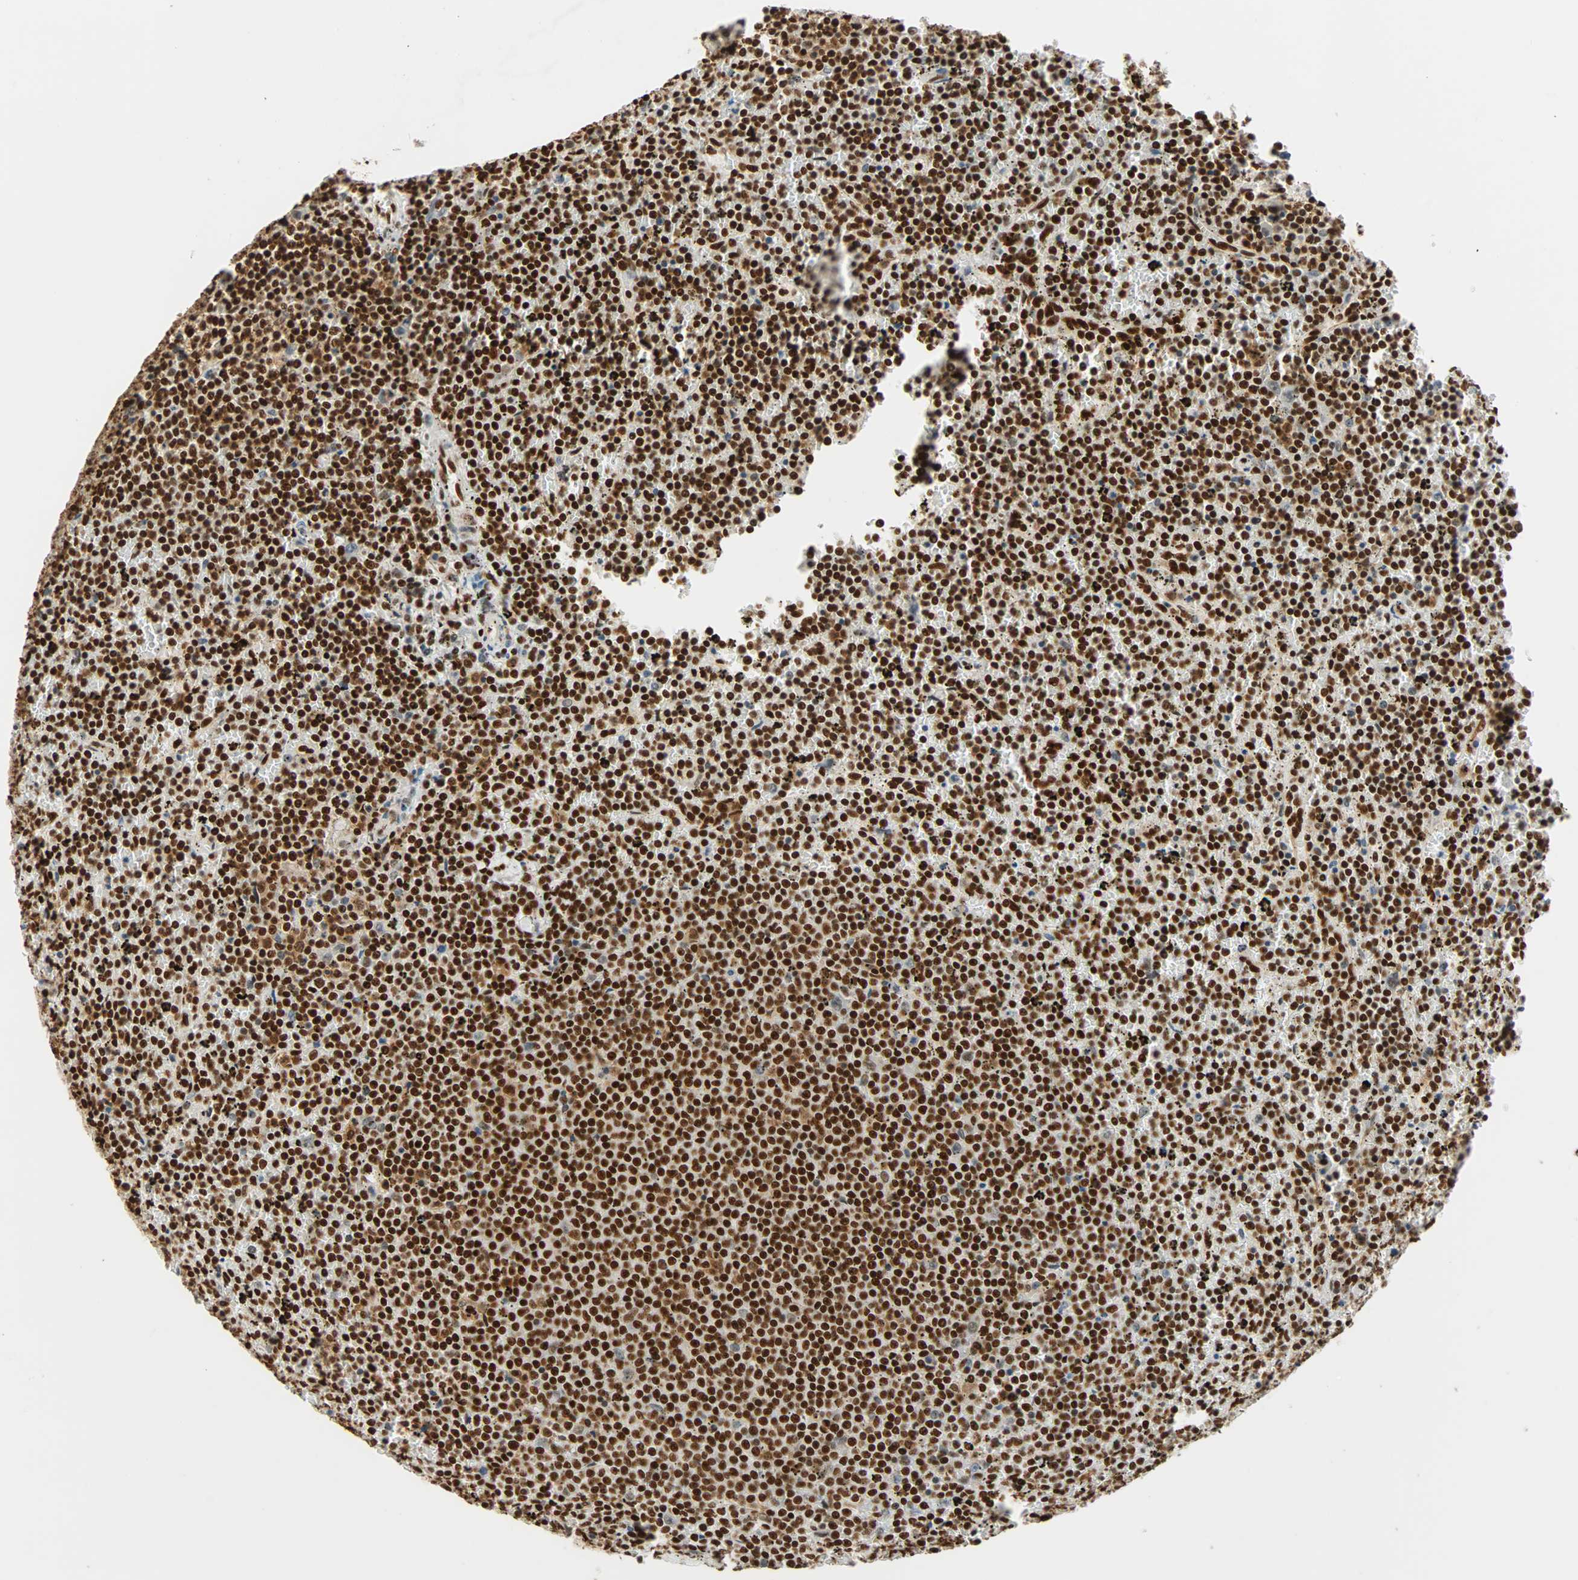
{"staining": {"intensity": "strong", "quantity": ">75%", "location": "nuclear"}, "tissue": "lymphoma", "cell_type": "Tumor cells", "image_type": "cancer", "snomed": [{"axis": "morphology", "description": "Malignant lymphoma, non-Hodgkin's type, Low grade"}, {"axis": "topography", "description": "Spleen"}], "caption": "Low-grade malignant lymphoma, non-Hodgkin's type stained with a protein marker shows strong staining in tumor cells.", "gene": "CDK12", "patient": {"sex": "female", "age": 77}}